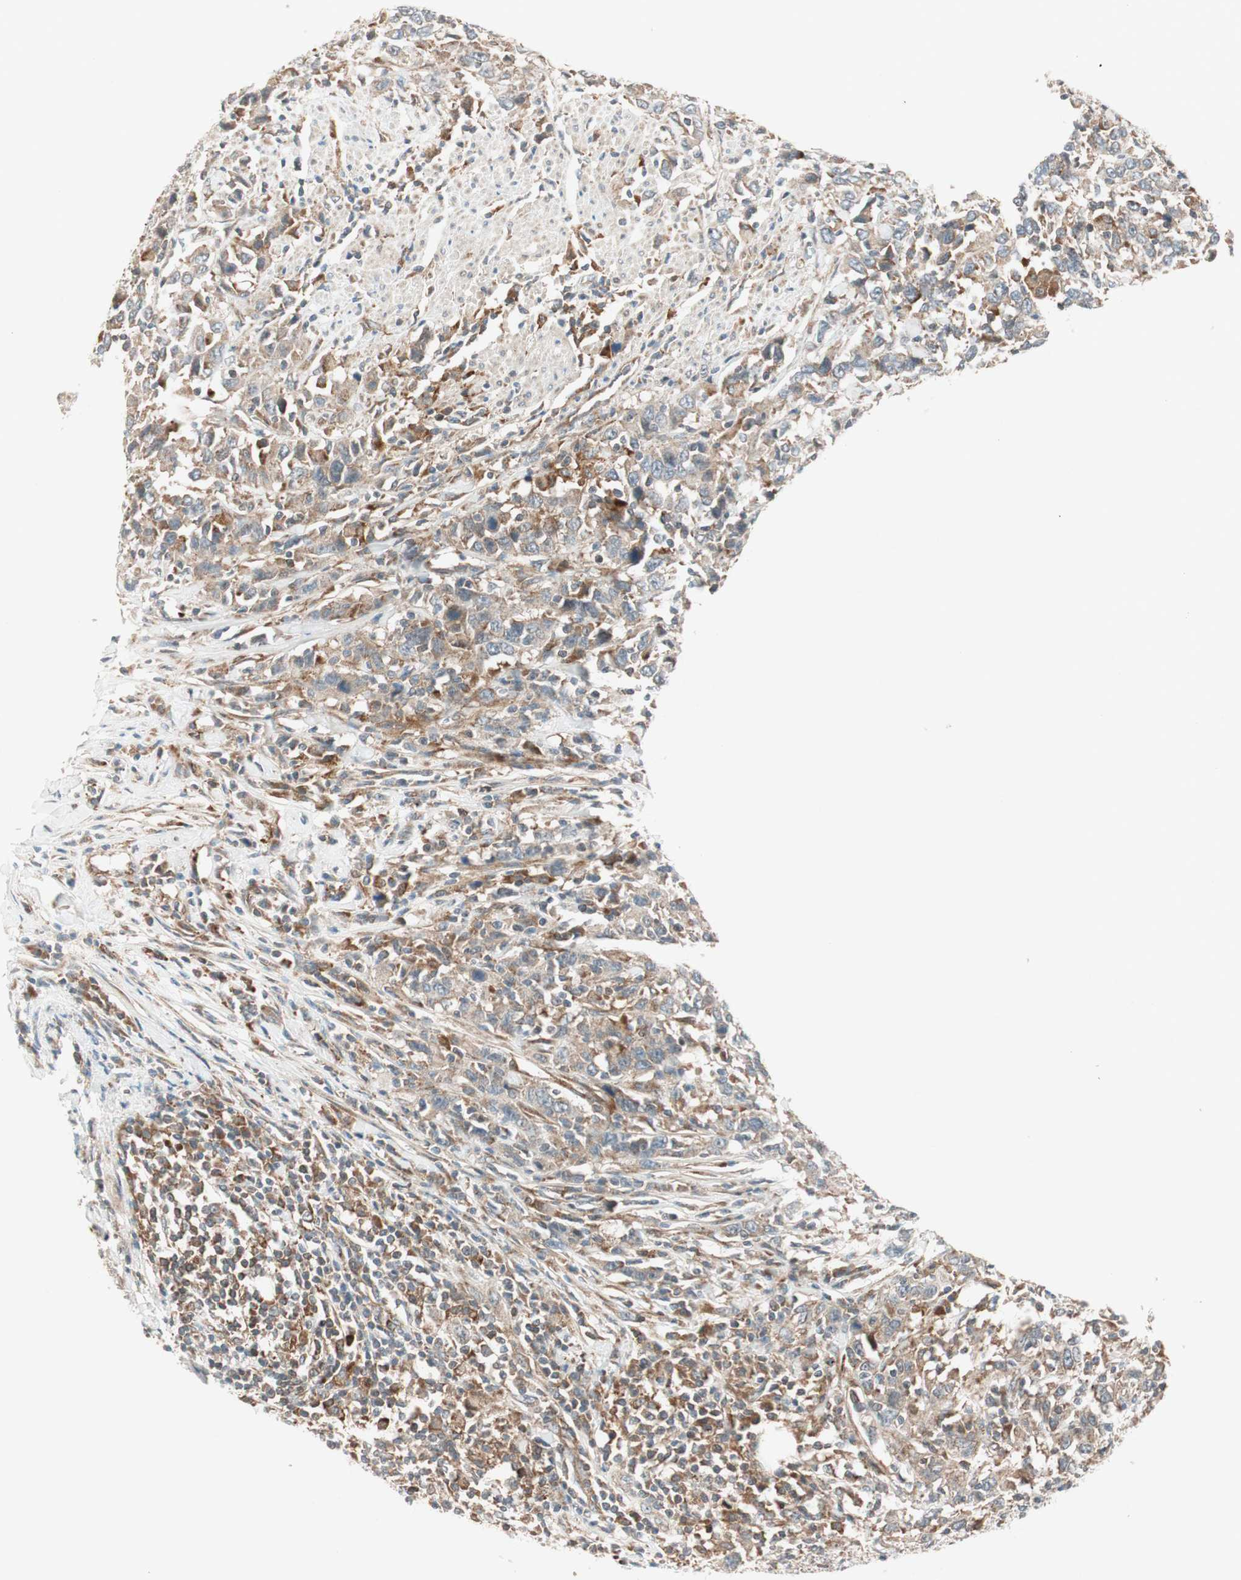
{"staining": {"intensity": "weak", "quantity": ">75%", "location": "cytoplasmic/membranous"}, "tissue": "urothelial cancer", "cell_type": "Tumor cells", "image_type": "cancer", "snomed": [{"axis": "morphology", "description": "Urothelial carcinoma, High grade"}, {"axis": "topography", "description": "Urinary bladder"}], "caption": "Urothelial carcinoma (high-grade) tissue shows weak cytoplasmic/membranous staining in about >75% of tumor cells", "gene": "ABI1", "patient": {"sex": "male", "age": 61}}